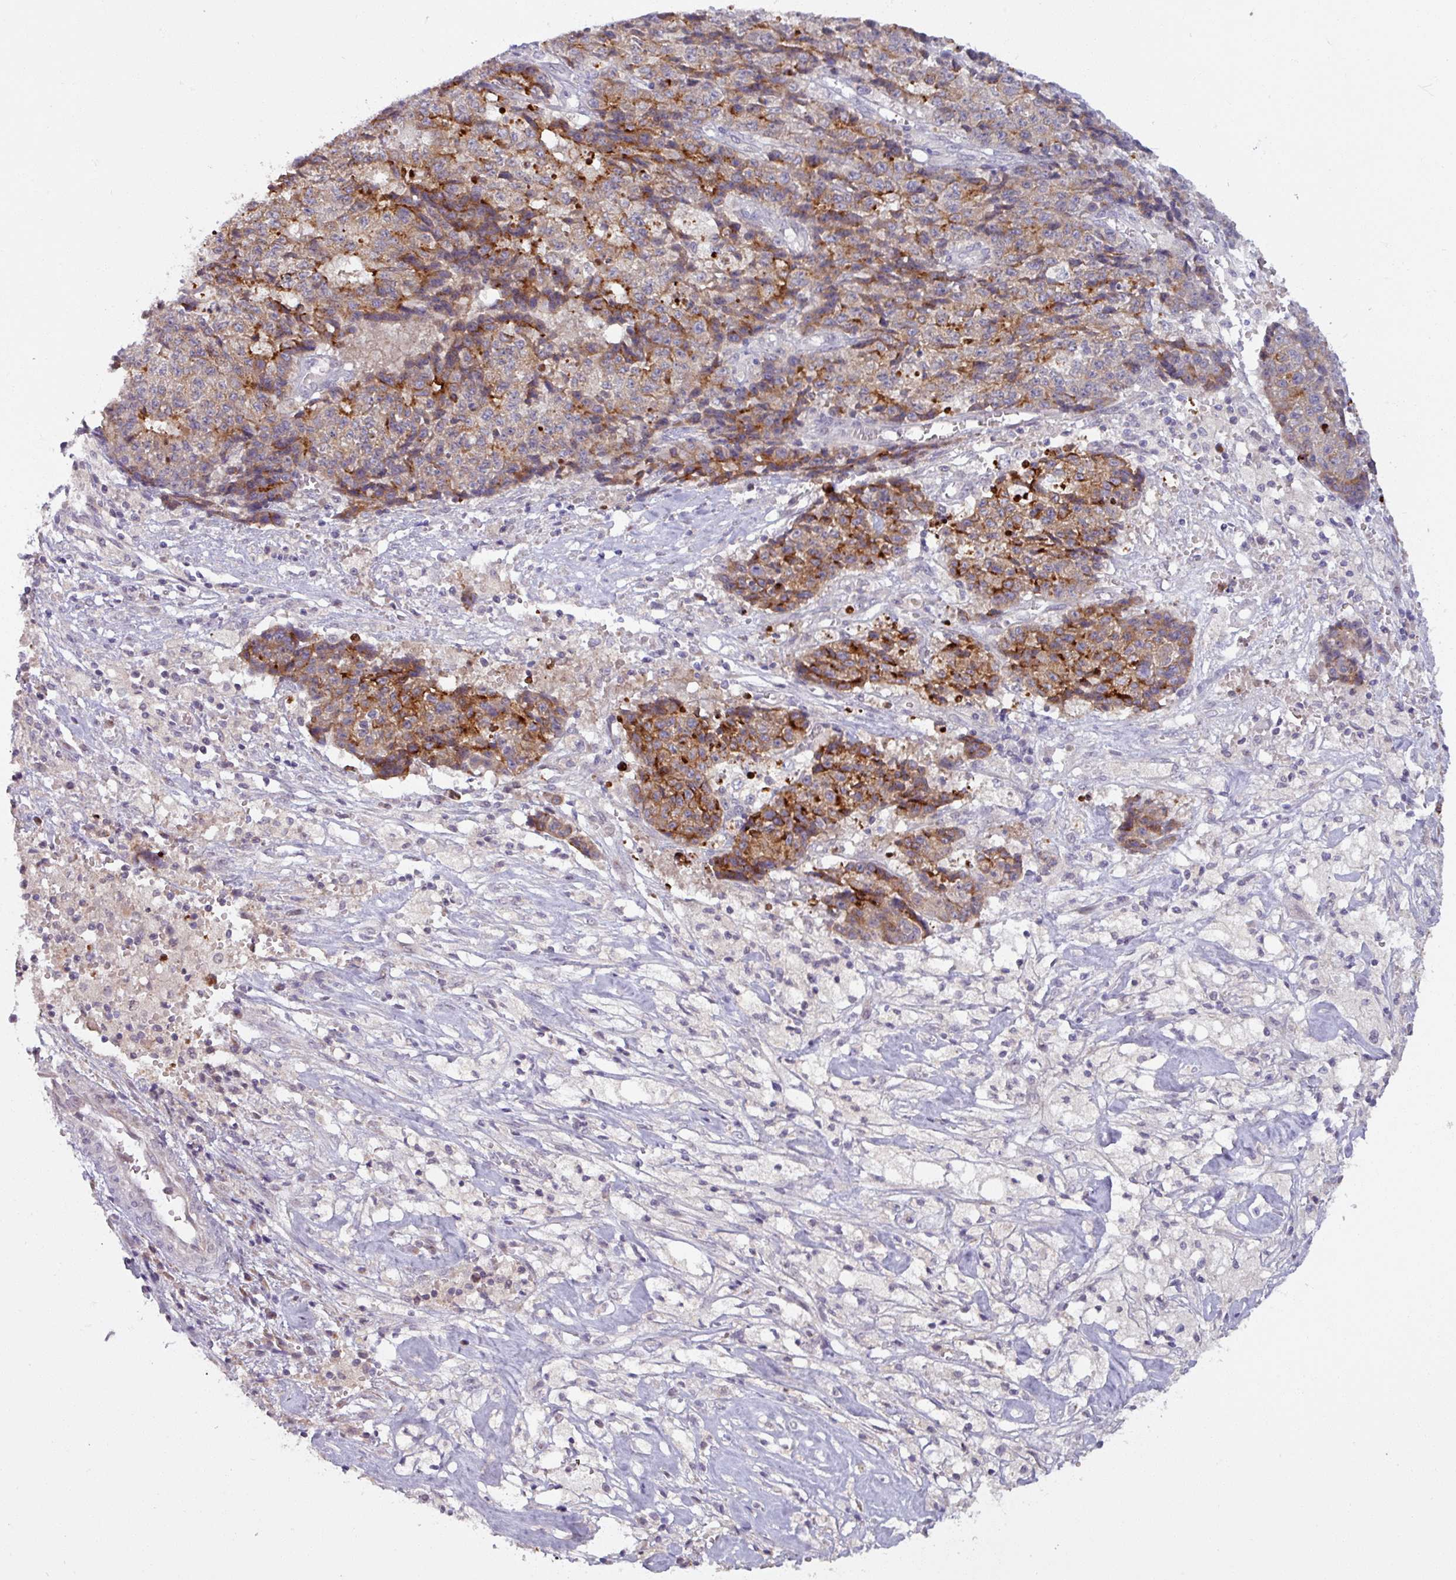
{"staining": {"intensity": "moderate", "quantity": "25%-75%", "location": "cytoplasmic/membranous"}, "tissue": "ovarian cancer", "cell_type": "Tumor cells", "image_type": "cancer", "snomed": [{"axis": "morphology", "description": "Carcinoma, endometroid"}, {"axis": "topography", "description": "Ovary"}], "caption": "Brown immunohistochemical staining in human ovarian endometroid carcinoma shows moderate cytoplasmic/membranous positivity in approximately 25%-75% of tumor cells.", "gene": "OGFOD3", "patient": {"sex": "female", "age": 42}}